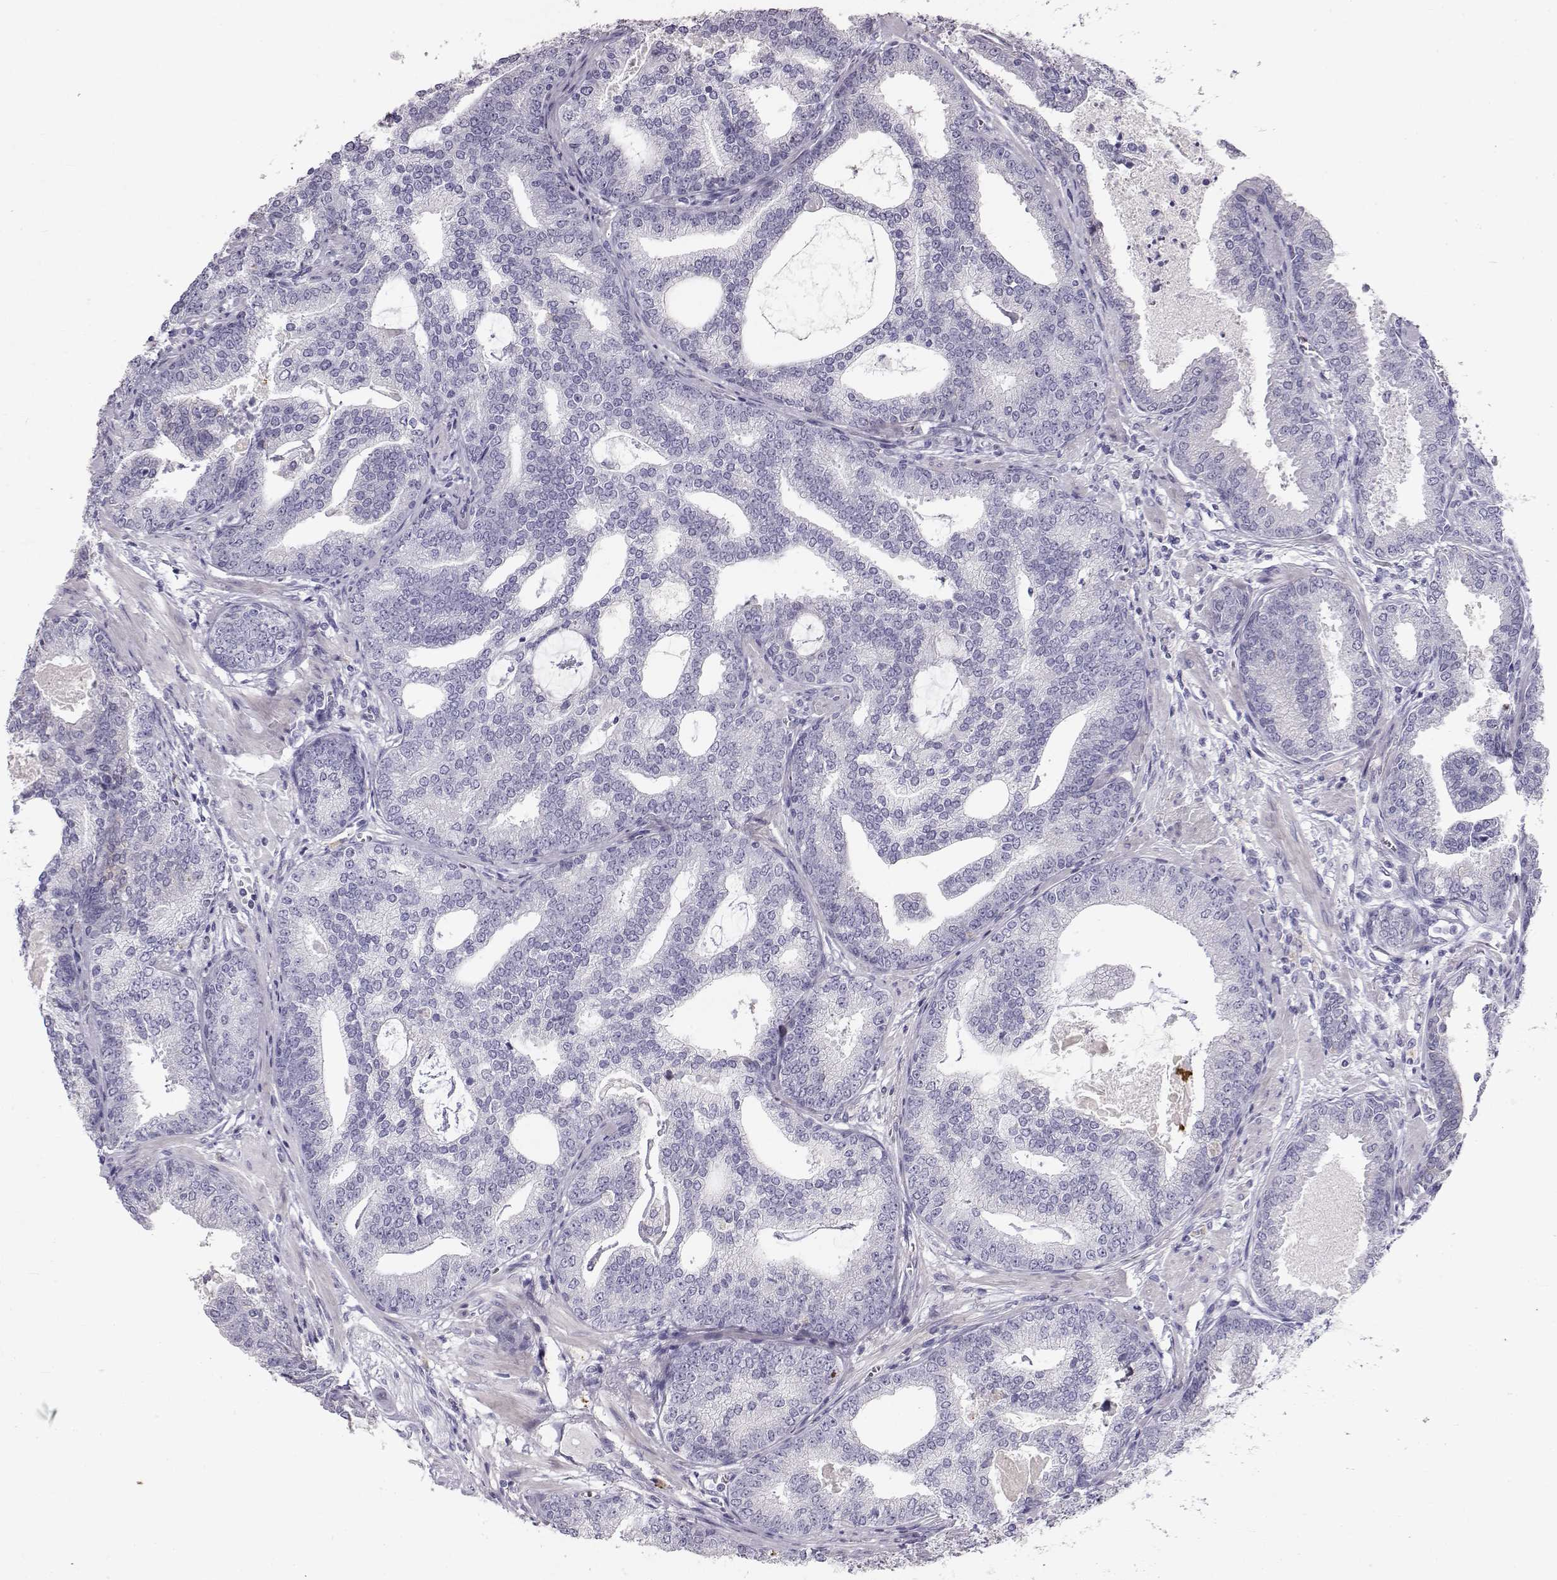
{"staining": {"intensity": "negative", "quantity": "none", "location": "none"}, "tissue": "prostate cancer", "cell_type": "Tumor cells", "image_type": "cancer", "snomed": [{"axis": "morphology", "description": "Adenocarcinoma, NOS"}, {"axis": "topography", "description": "Prostate"}], "caption": "A micrograph of human adenocarcinoma (prostate) is negative for staining in tumor cells. (DAB IHC visualized using brightfield microscopy, high magnification).", "gene": "RD3", "patient": {"sex": "male", "age": 64}}